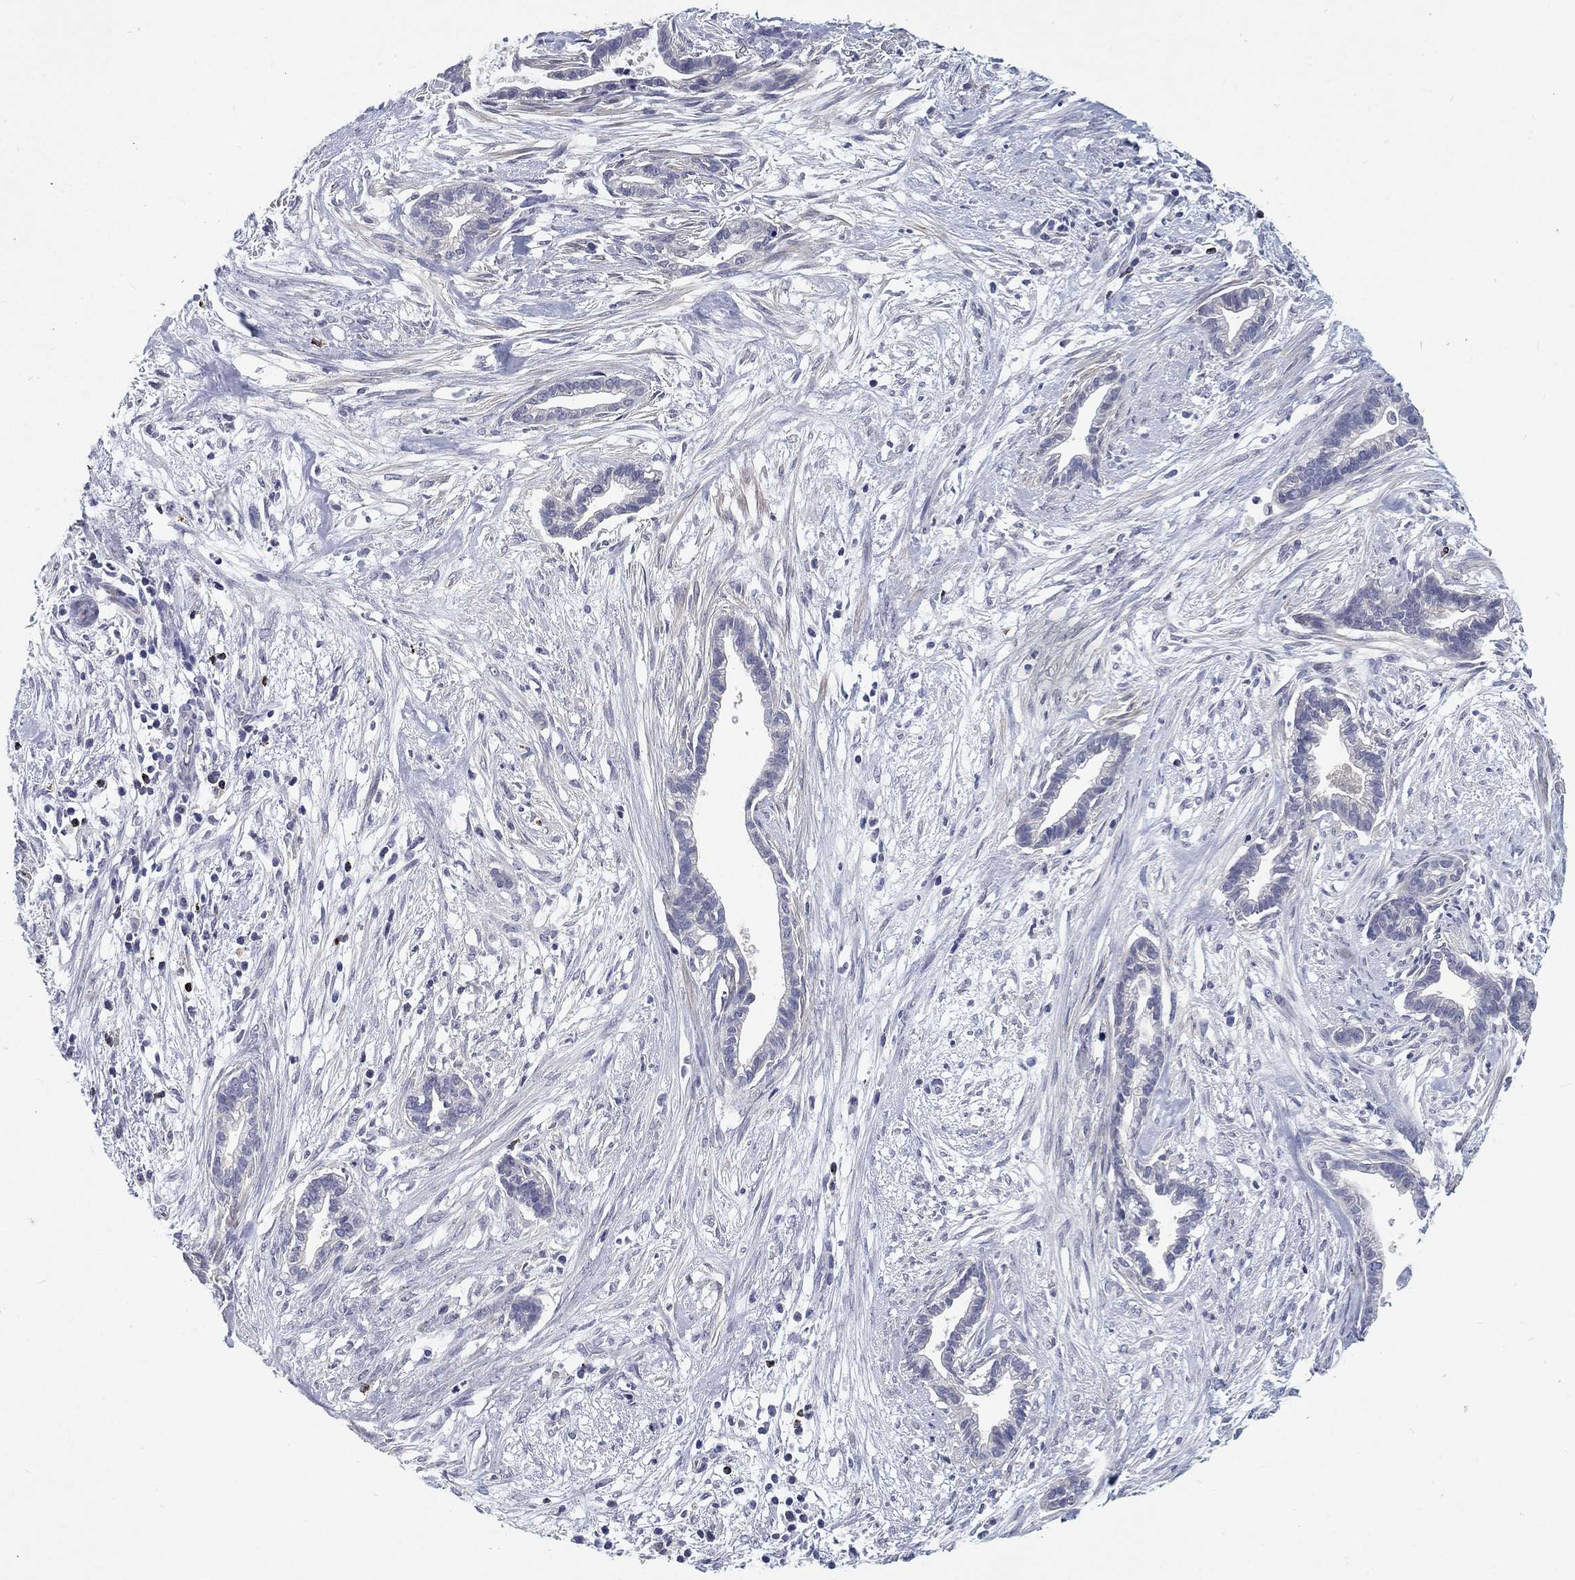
{"staining": {"intensity": "negative", "quantity": "none", "location": "none"}, "tissue": "cervical cancer", "cell_type": "Tumor cells", "image_type": "cancer", "snomed": [{"axis": "morphology", "description": "Adenocarcinoma, NOS"}, {"axis": "topography", "description": "Cervix"}], "caption": "This is an IHC image of cervical cancer. There is no expression in tumor cells.", "gene": "GZMA", "patient": {"sex": "female", "age": 62}}